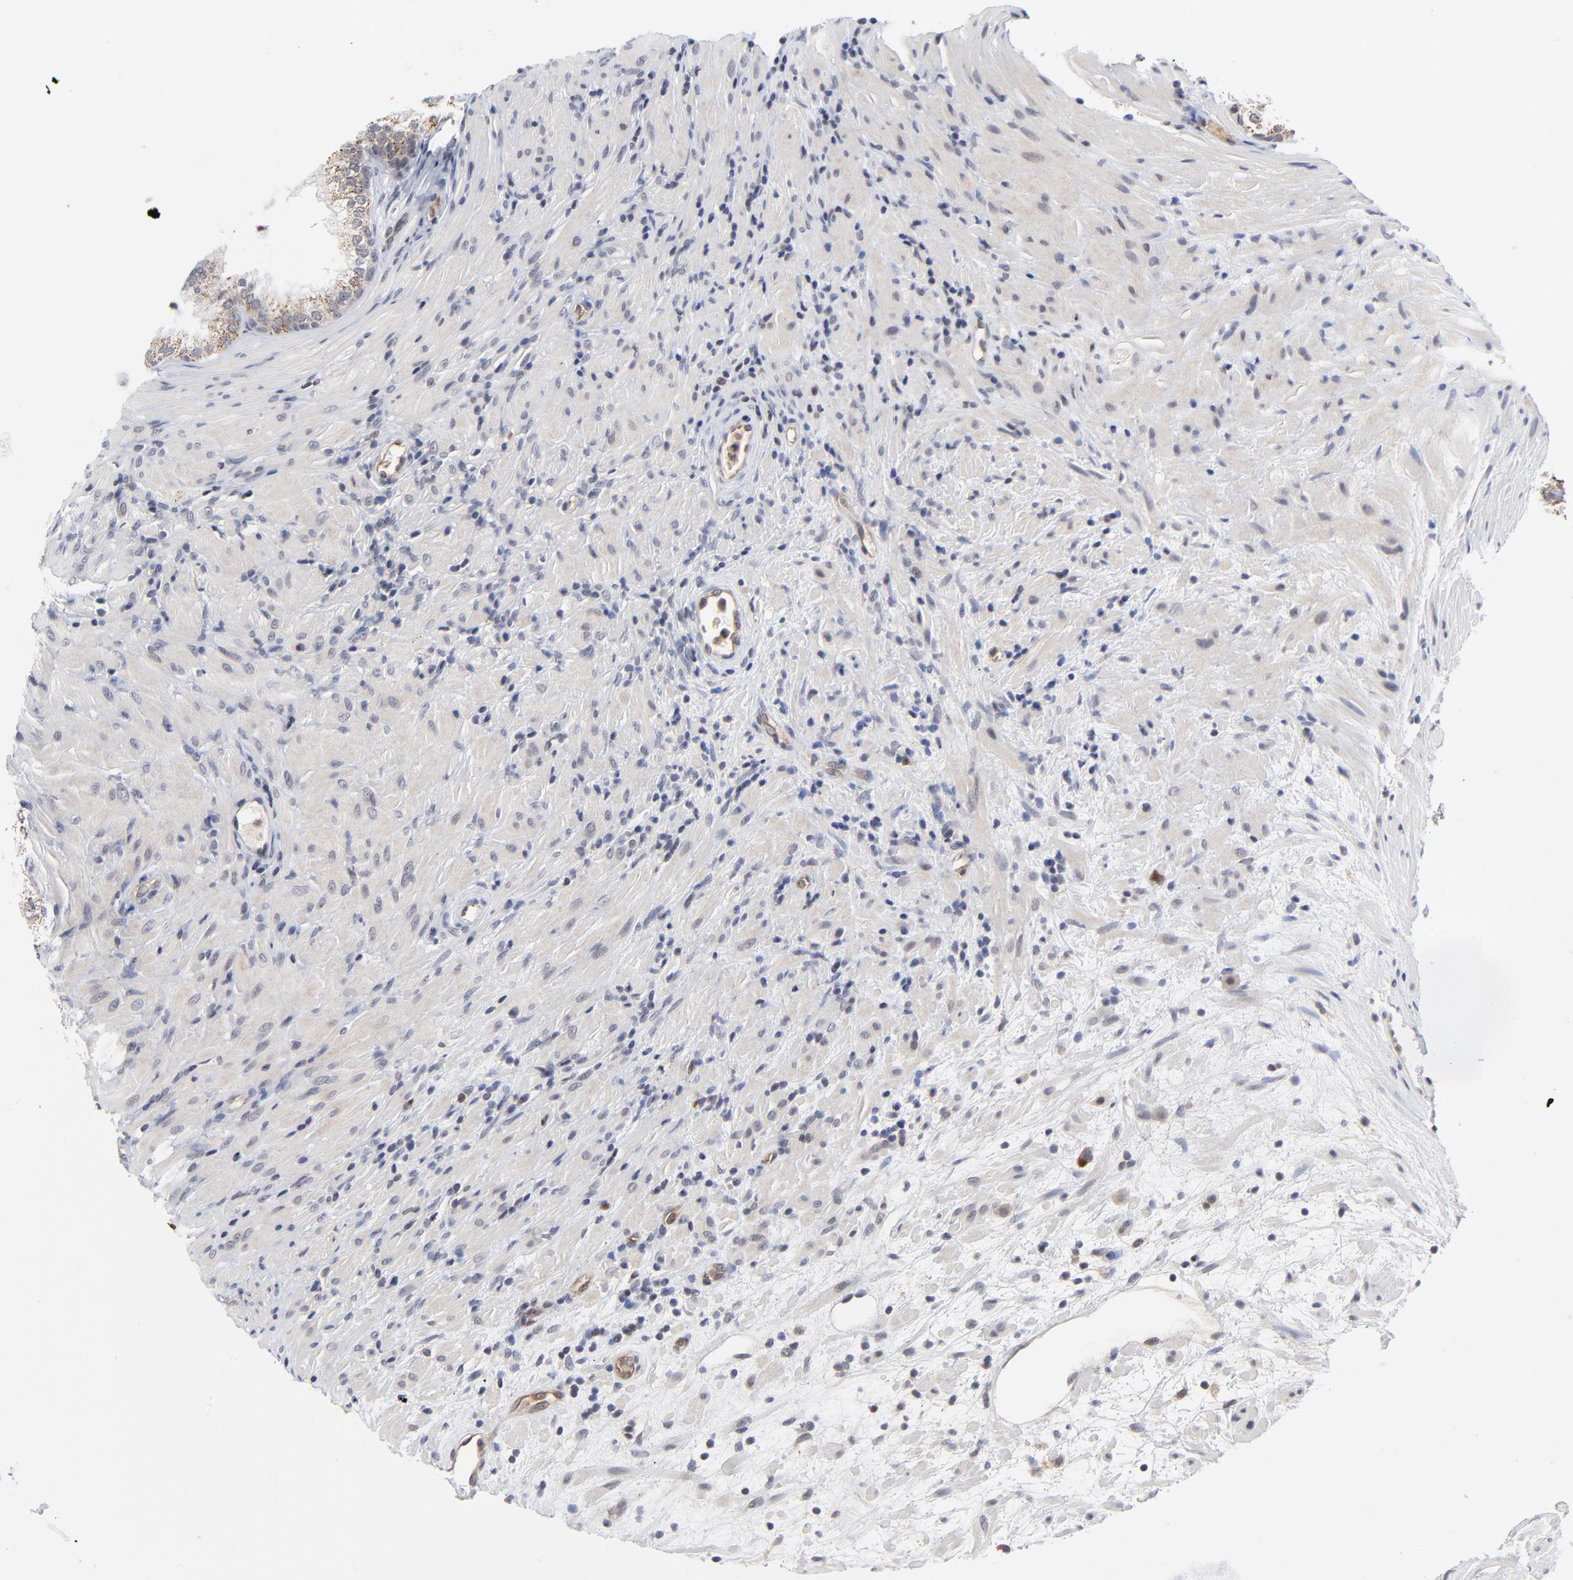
{"staining": {"intensity": "weak", "quantity": "25%-75%", "location": "cytoplasmic/membranous"}, "tissue": "prostate", "cell_type": "Glandular cells", "image_type": "normal", "snomed": [{"axis": "morphology", "description": "Normal tissue, NOS"}, {"axis": "topography", "description": "Prostate"}], "caption": "This is a photomicrograph of IHC staining of benign prostate, which shows weak positivity in the cytoplasmic/membranous of glandular cells.", "gene": "CASP10", "patient": {"sex": "male", "age": 76}}